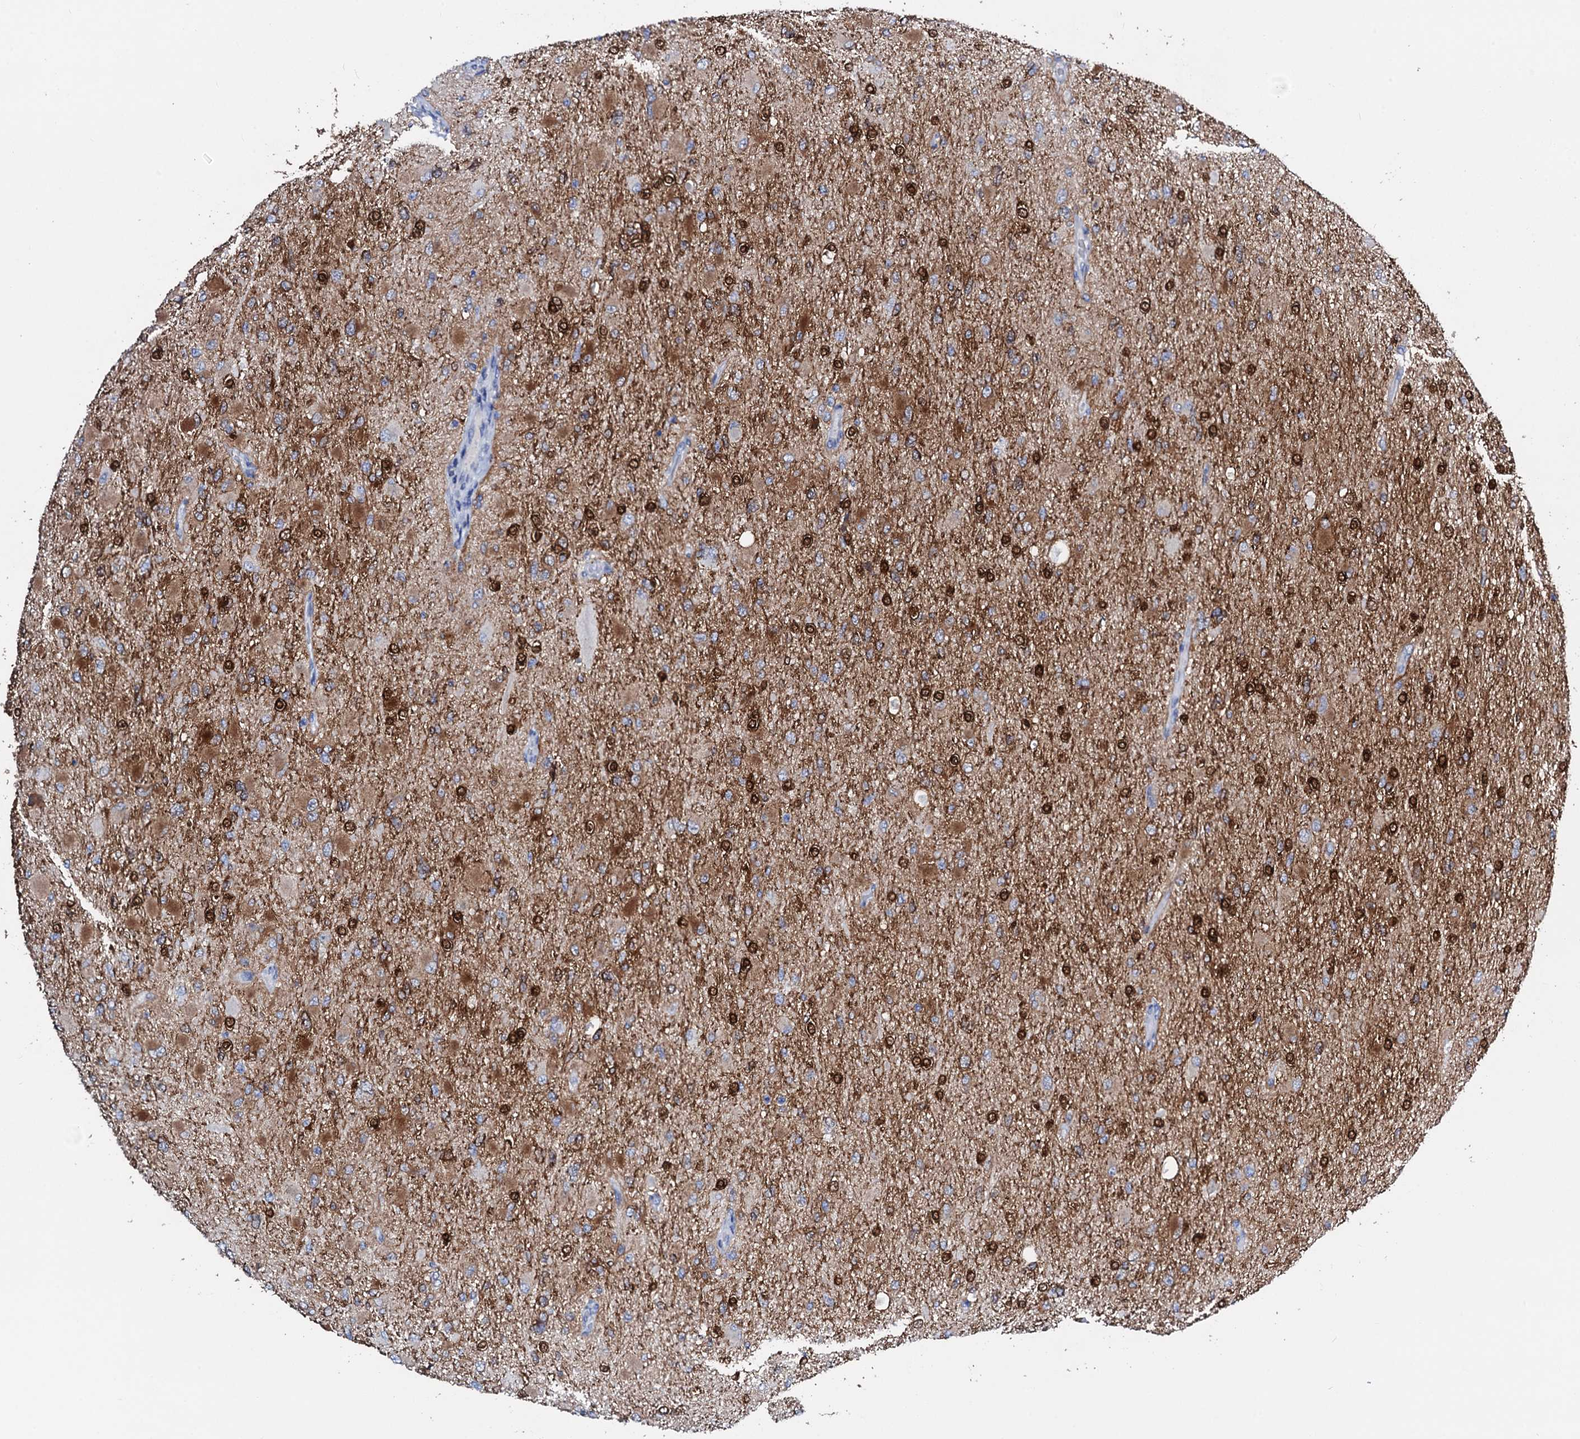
{"staining": {"intensity": "moderate", "quantity": "<25%", "location": "cytoplasmic/membranous"}, "tissue": "glioma", "cell_type": "Tumor cells", "image_type": "cancer", "snomed": [{"axis": "morphology", "description": "Glioma, malignant, High grade"}, {"axis": "topography", "description": "Cerebral cortex"}], "caption": "Immunohistochemical staining of glioma exhibits low levels of moderate cytoplasmic/membranous protein staining in about <25% of tumor cells. (brown staining indicates protein expression, while blue staining denotes nuclei).", "gene": "AMER2", "patient": {"sex": "female", "age": 36}}